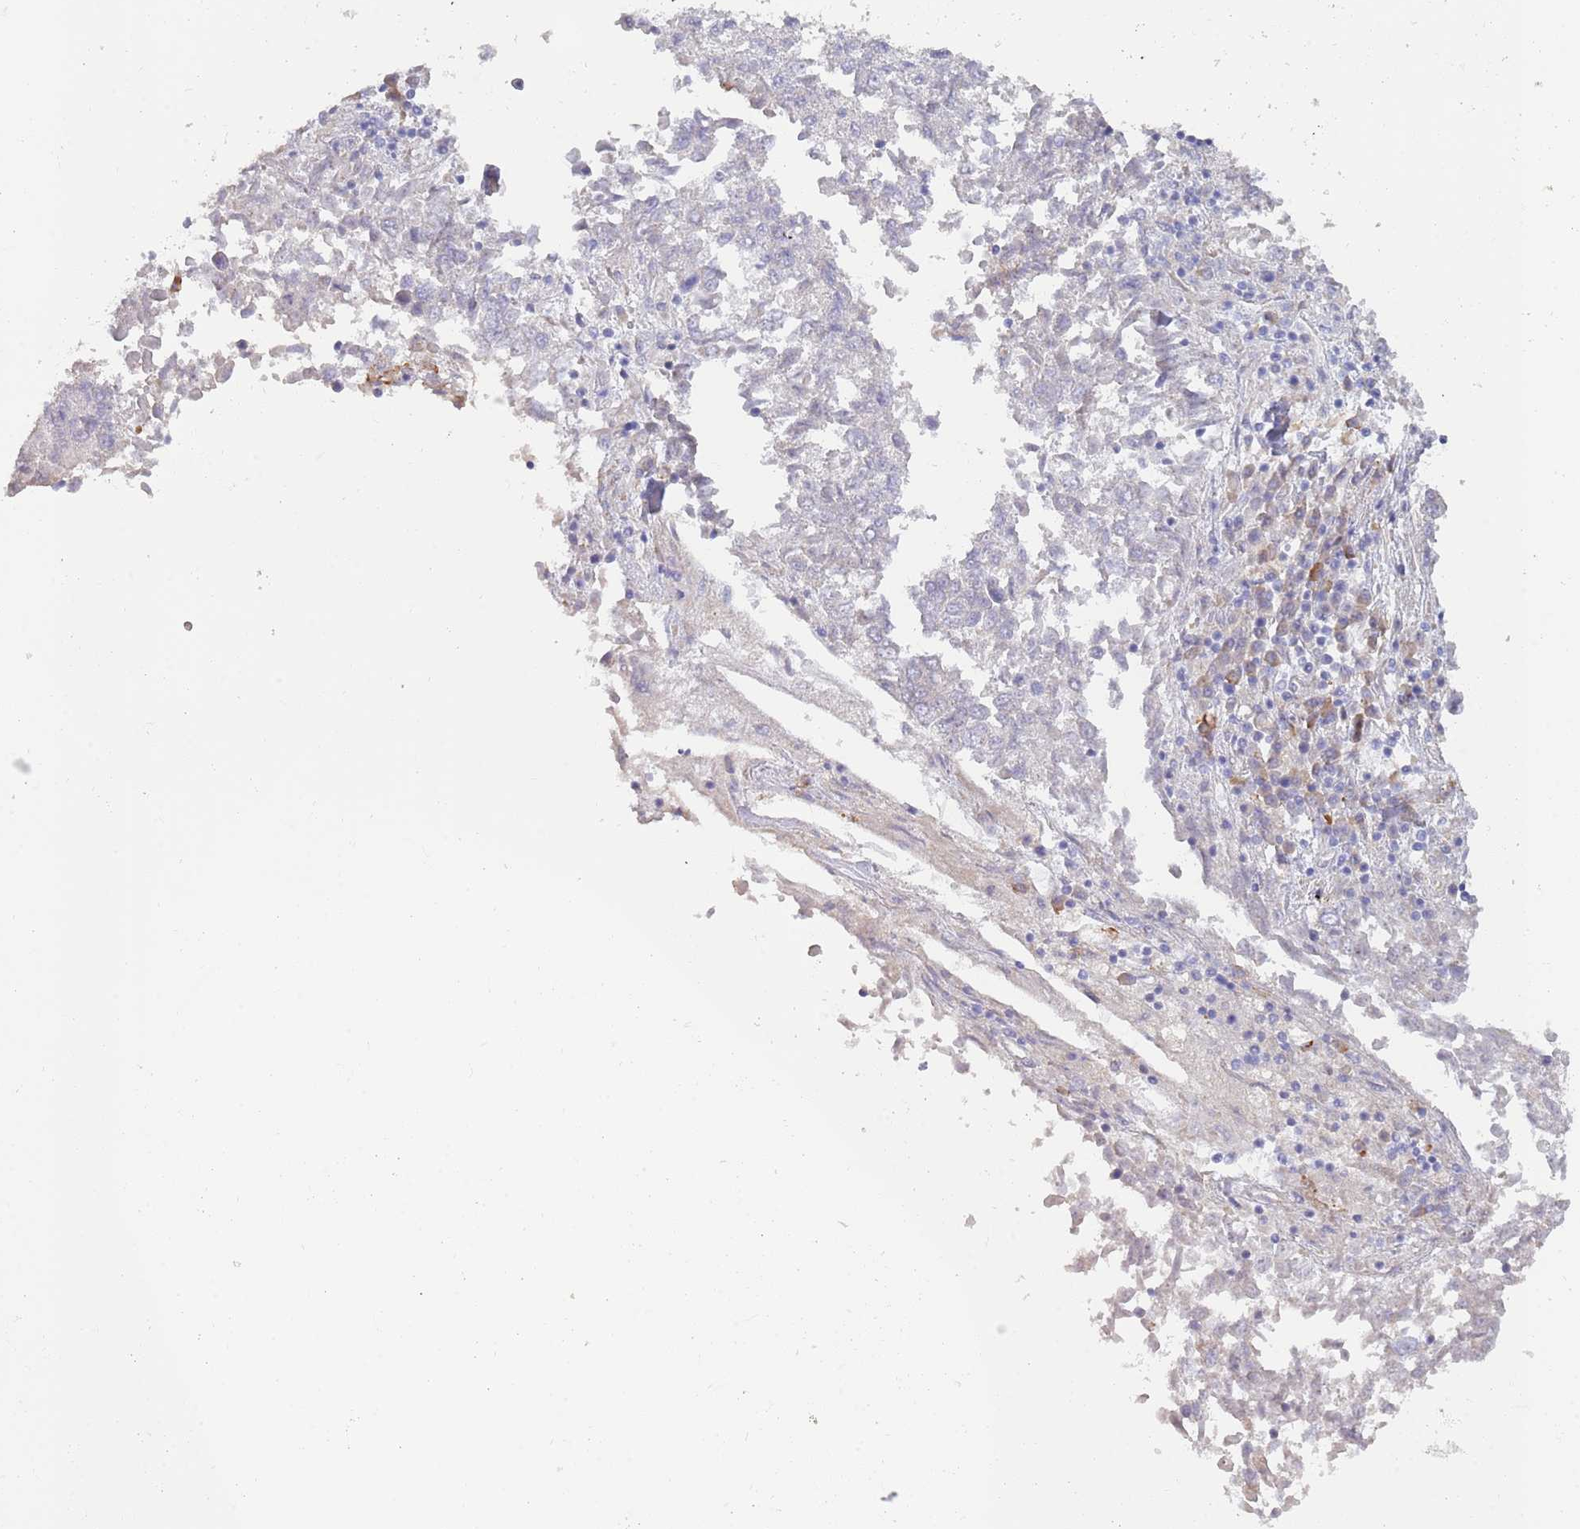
{"staining": {"intensity": "negative", "quantity": "none", "location": "none"}, "tissue": "lung cancer", "cell_type": "Tumor cells", "image_type": "cancer", "snomed": [{"axis": "morphology", "description": "Squamous cell carcinoma, NOS"}, {"axis": "topography", "description": "Lung"}], "caption": "Photomicrograph shows no protein expression in tumor cells of lung cancer (squamous cell carcinoma) tissue.", "gene": "CCDC149", "patient": {"sex": "male", "age": 73}}